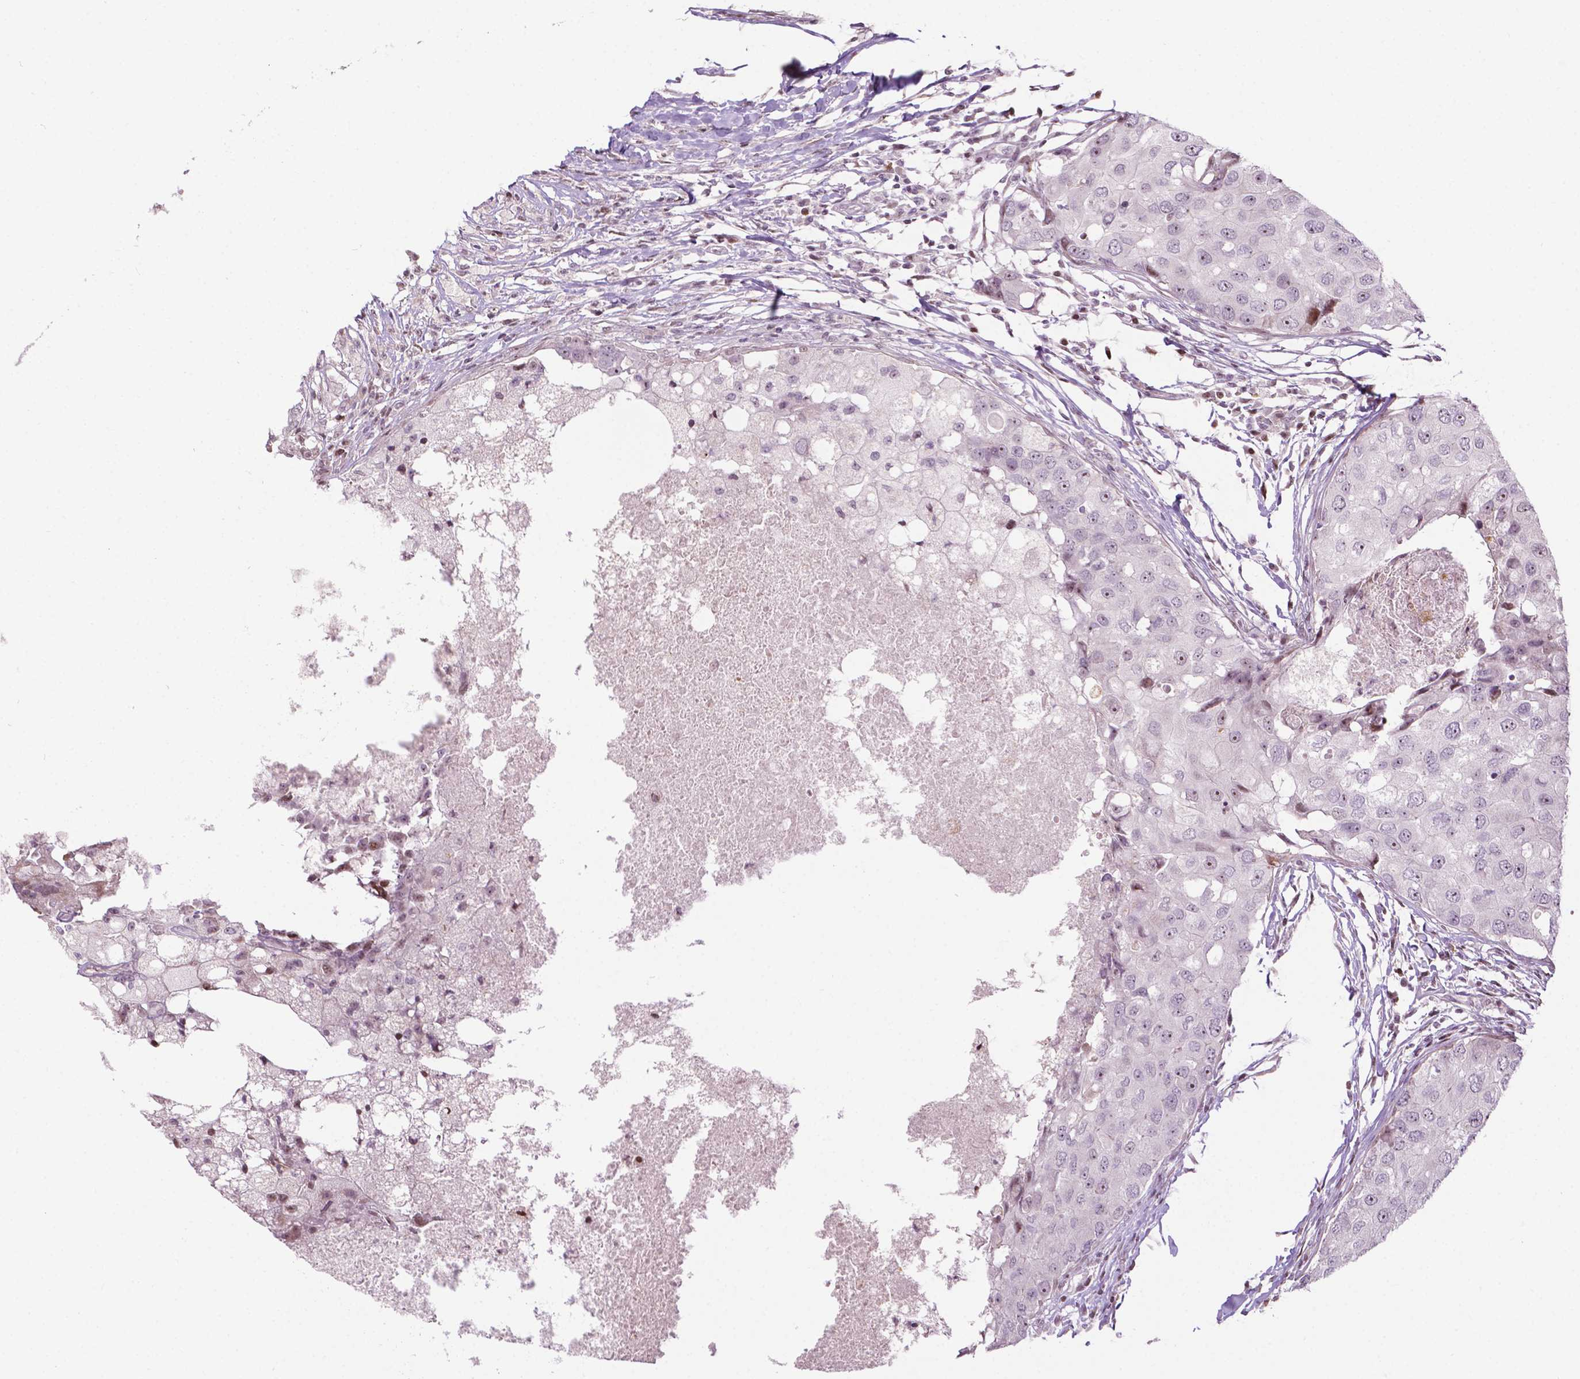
{"staining": {"intensity": "negative", "quantity": "none", "location": "none"}, "tissue": "breast cancer", "cell_type": "Tumor cells", "image_type": "cancer", "snomed": [{"axis": "morphology", "description": "Duct carcinoma"}, {"axis": "topography", "description": "Breast"}], "caption": "A histopathology image of intraductal carcinoma (breast) stained for a protein exhibits no brown staining in tumor cells.", "gene": "PTPN18", "patient": {"sex": "female", "age": 27}}